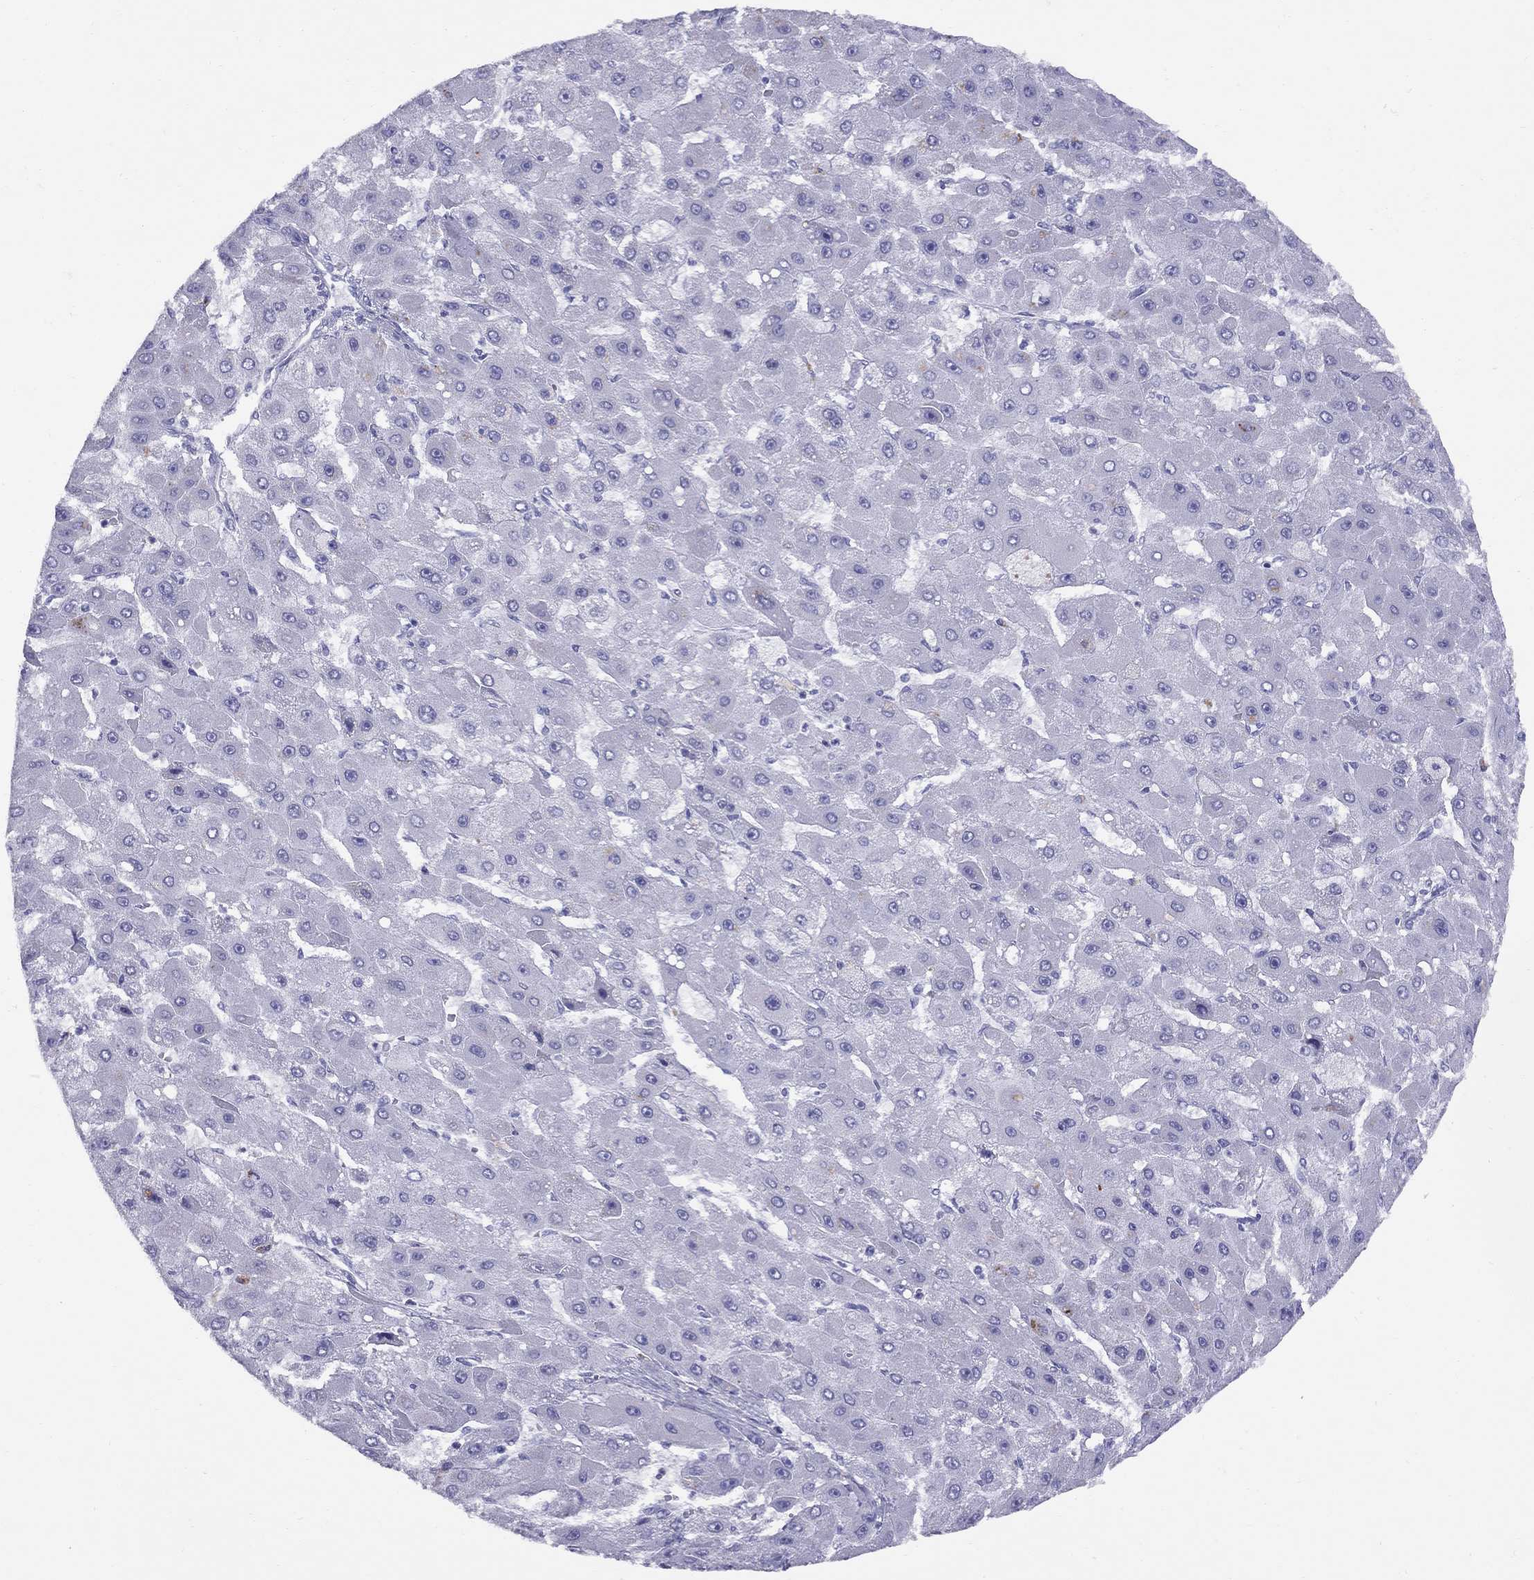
{"staining": {"intensity": "negative", "quantity": "none", "location": "none"}, "tissue": "liver cancer", "cell_type": "Tumor cells", "image_type": "cancer", "snomed": [{"axis": "morphology", "description": "Carcinoma, Hepatocellular, NOS"}, {"axis": "topography", "description": "Liver"}], "caption": "Tumor cells are negative for brown protein staining in hepatocellular carcinoma (liver).", "gene": "AVPR1B", "patient": {"sex": "female", "age": 25}}